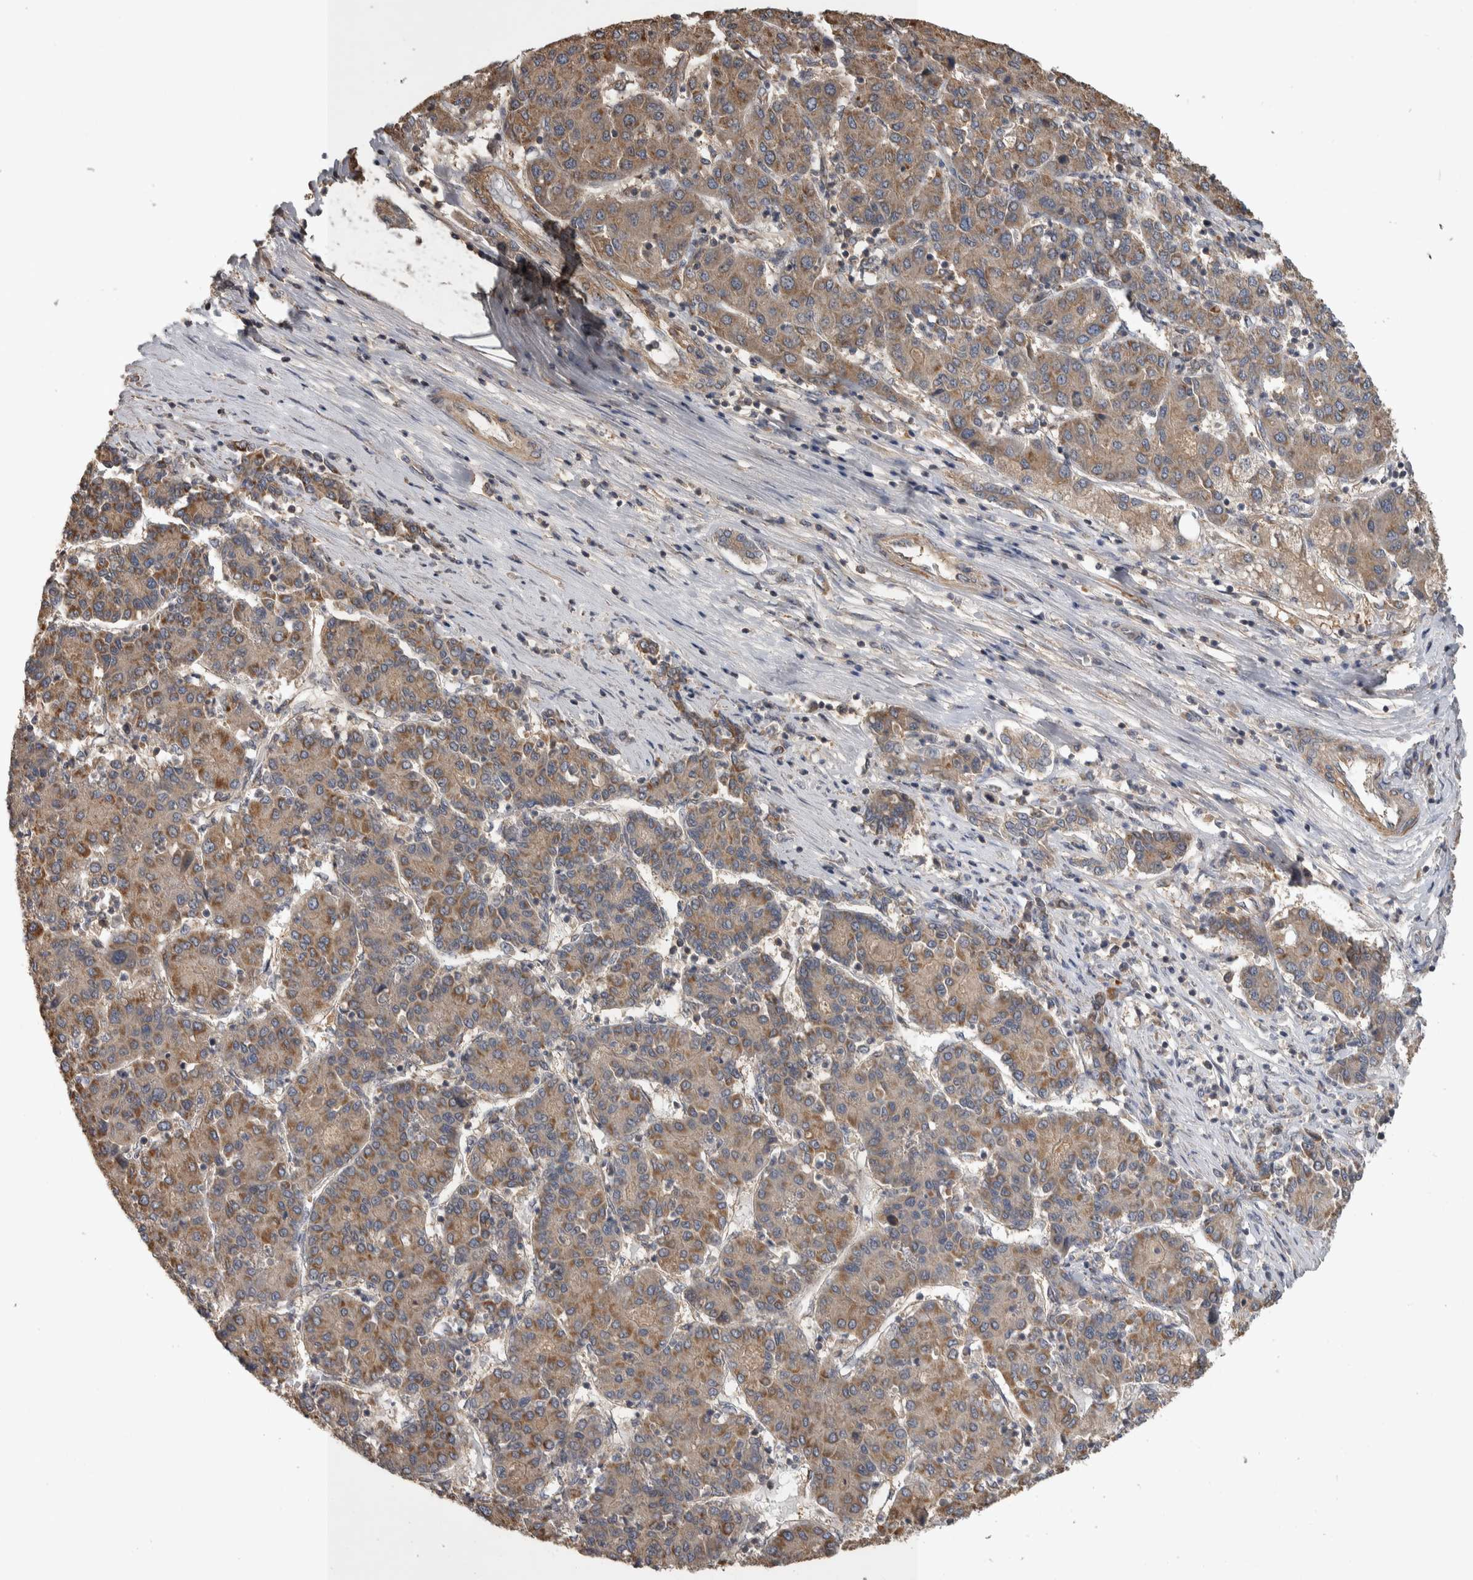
{"staining": {"intensity": "moderate", "quantity": ">75%", "location": "cytoplasmic/membranous"}, "tissue": "liver cancer", "cell_type": "Tumor cells", "image_type": "cancer", "snomed": [{"axis": "morphology", "description": "Carcinoma, Hepatocellular, NOS"}, {"axis": "topography", "description": "Liver"}], "caption": "Brown immunohistochemical staining in human hepatocellular carcinoma (liver) reveals moderate cytoplasmic/membranous staining in approximately >75% of tumor cells.", "gene": "IFRD1", "patient": {"sex": "male", "age": 65}}